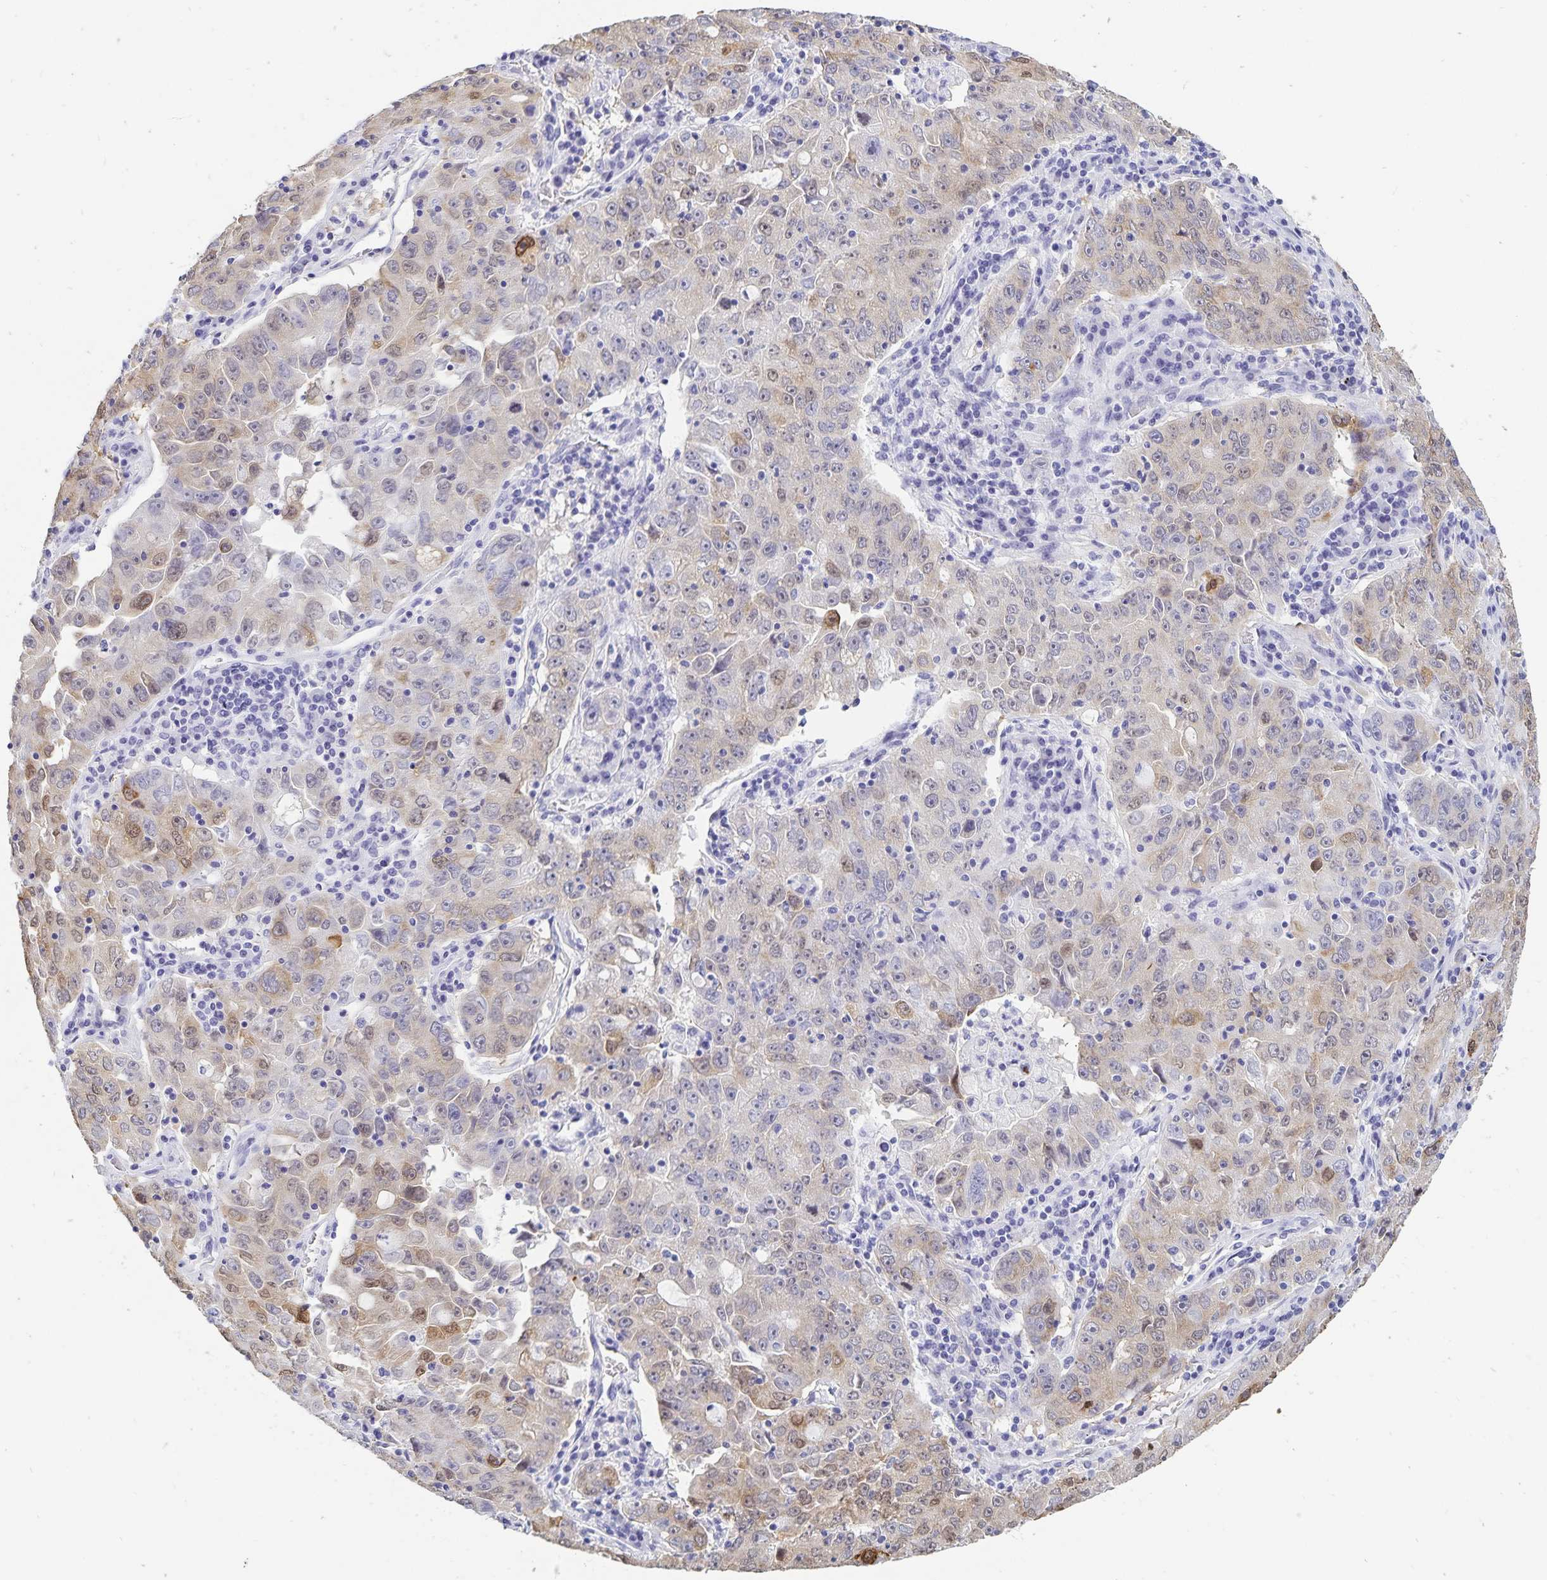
{"staining": {"intensity": "moderate", "quantity": "25%-75%", "location": "cytoplasmic/membranous,nuclear"}, "tissue": "lung cancer", "cell_type": "Tumor cells", "image_type": "cancer", "snomed": [{"axis": "morphology", "description": "Normal morphology"}, {"axis": "morphology", "description": "Adenocarcinoma, NOS"}, {"axis": "topography", "description": "Lymph node"}, {"axis": "topography", "description": "Lung"}], "caption": "An immunohistochemistry (IHC) image of tumor tissue is shown. Protein staining in brown highlights moderate cytoplasmic/membranous and nuclear positivity in lung adenocarcinoma within tumor cells.", "gene": "HMGB3", "patient": {"sex": "female", "age": 57}}